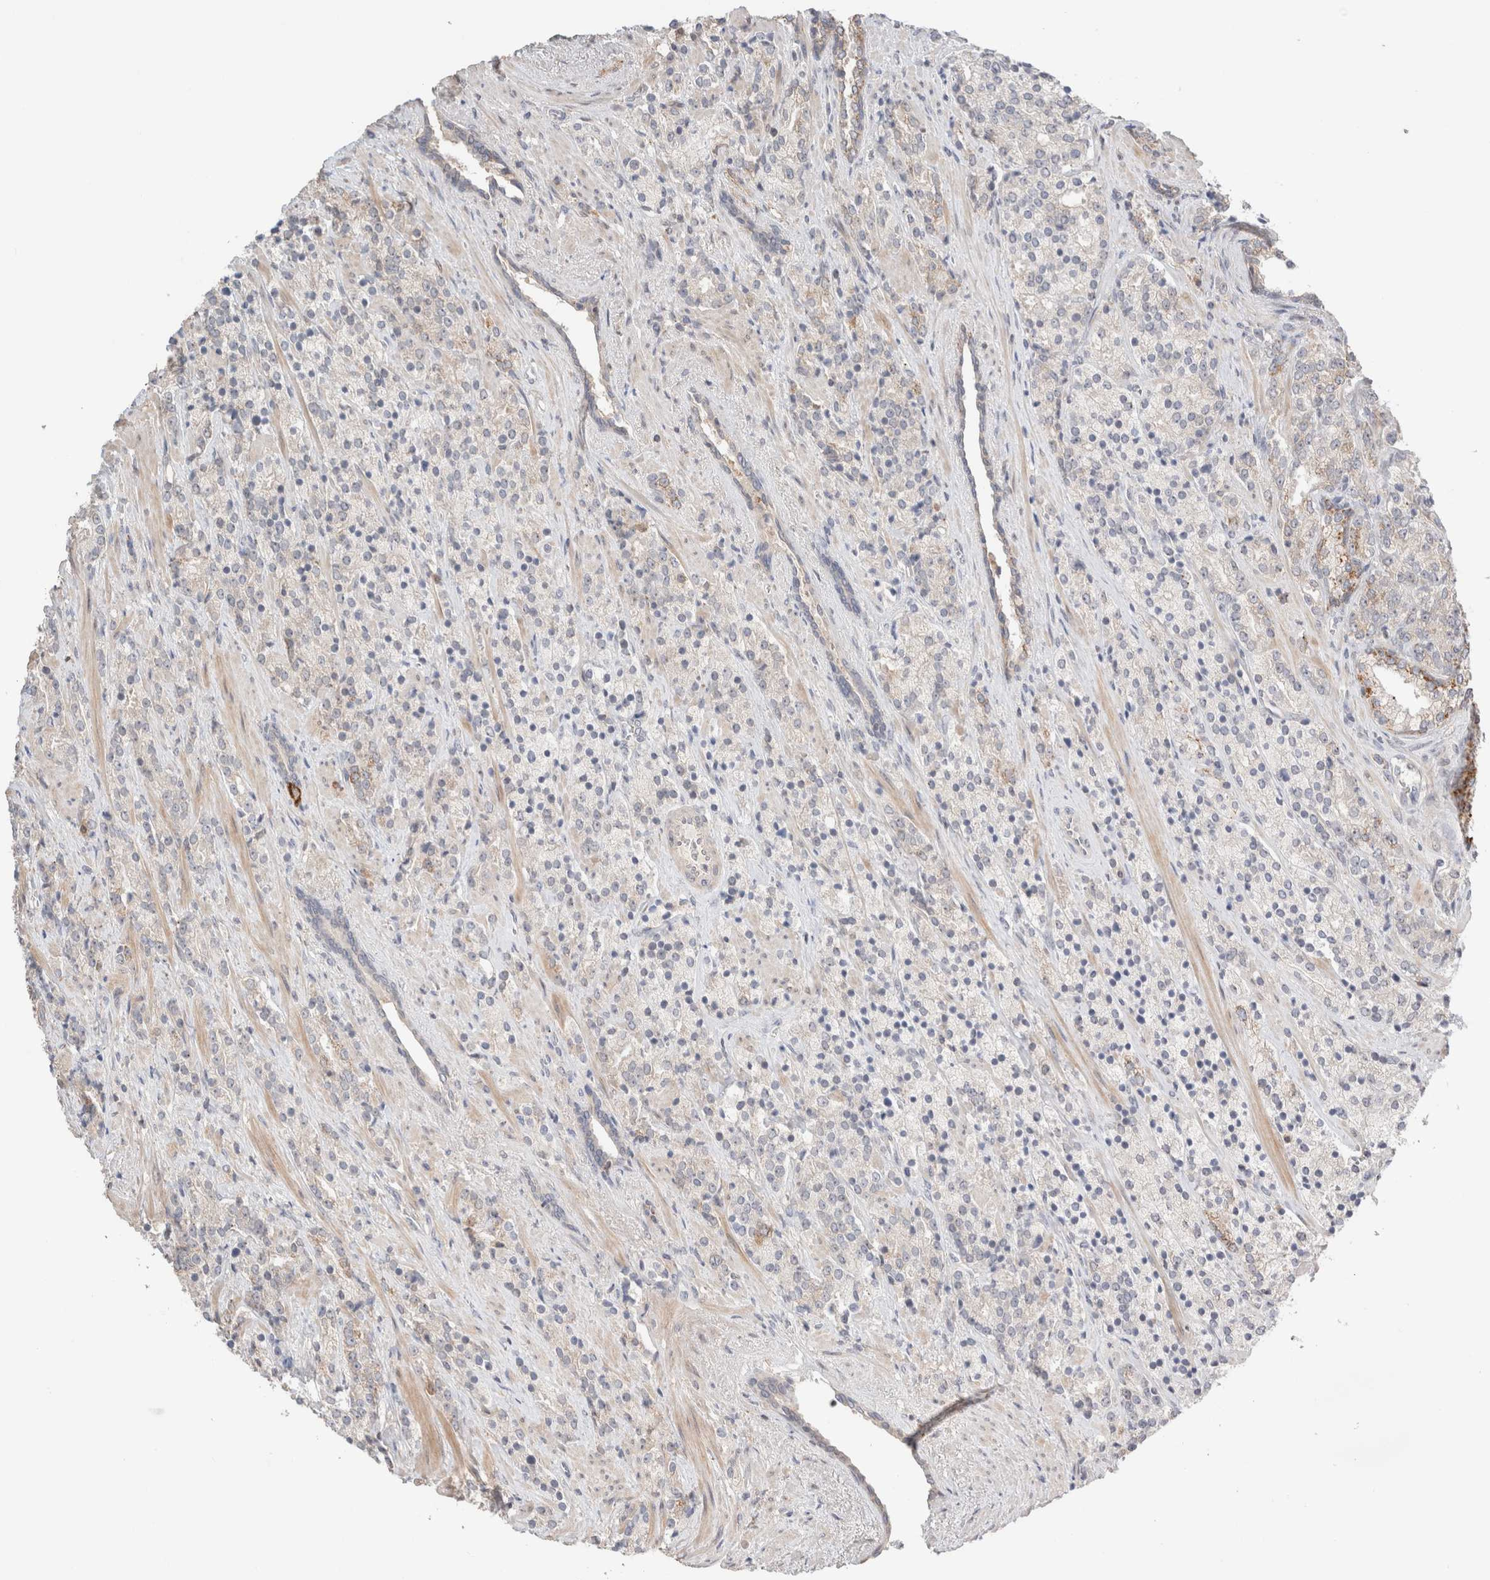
{"staining": {"intensity": "weak", "quantity": "<25%", "location": "cytoplasmic/membranous"}, "tissue": "prostate cancer", "cell_type": "Tumor cells", "image_type": "cancer", "snomed": [{"axis": "morphology", "description": "Adenocarcinoma, High grade"}, {"axis": "topography", "description": "Prostate"}], "caption": "Immunohistochemistry (IHC) of human prostate cancer (adenocarcinoma (high-grade)) displays no positivity in tumor cells.", "gene": "TRIM41", "patient": {"sex": "male", "age": 71}}